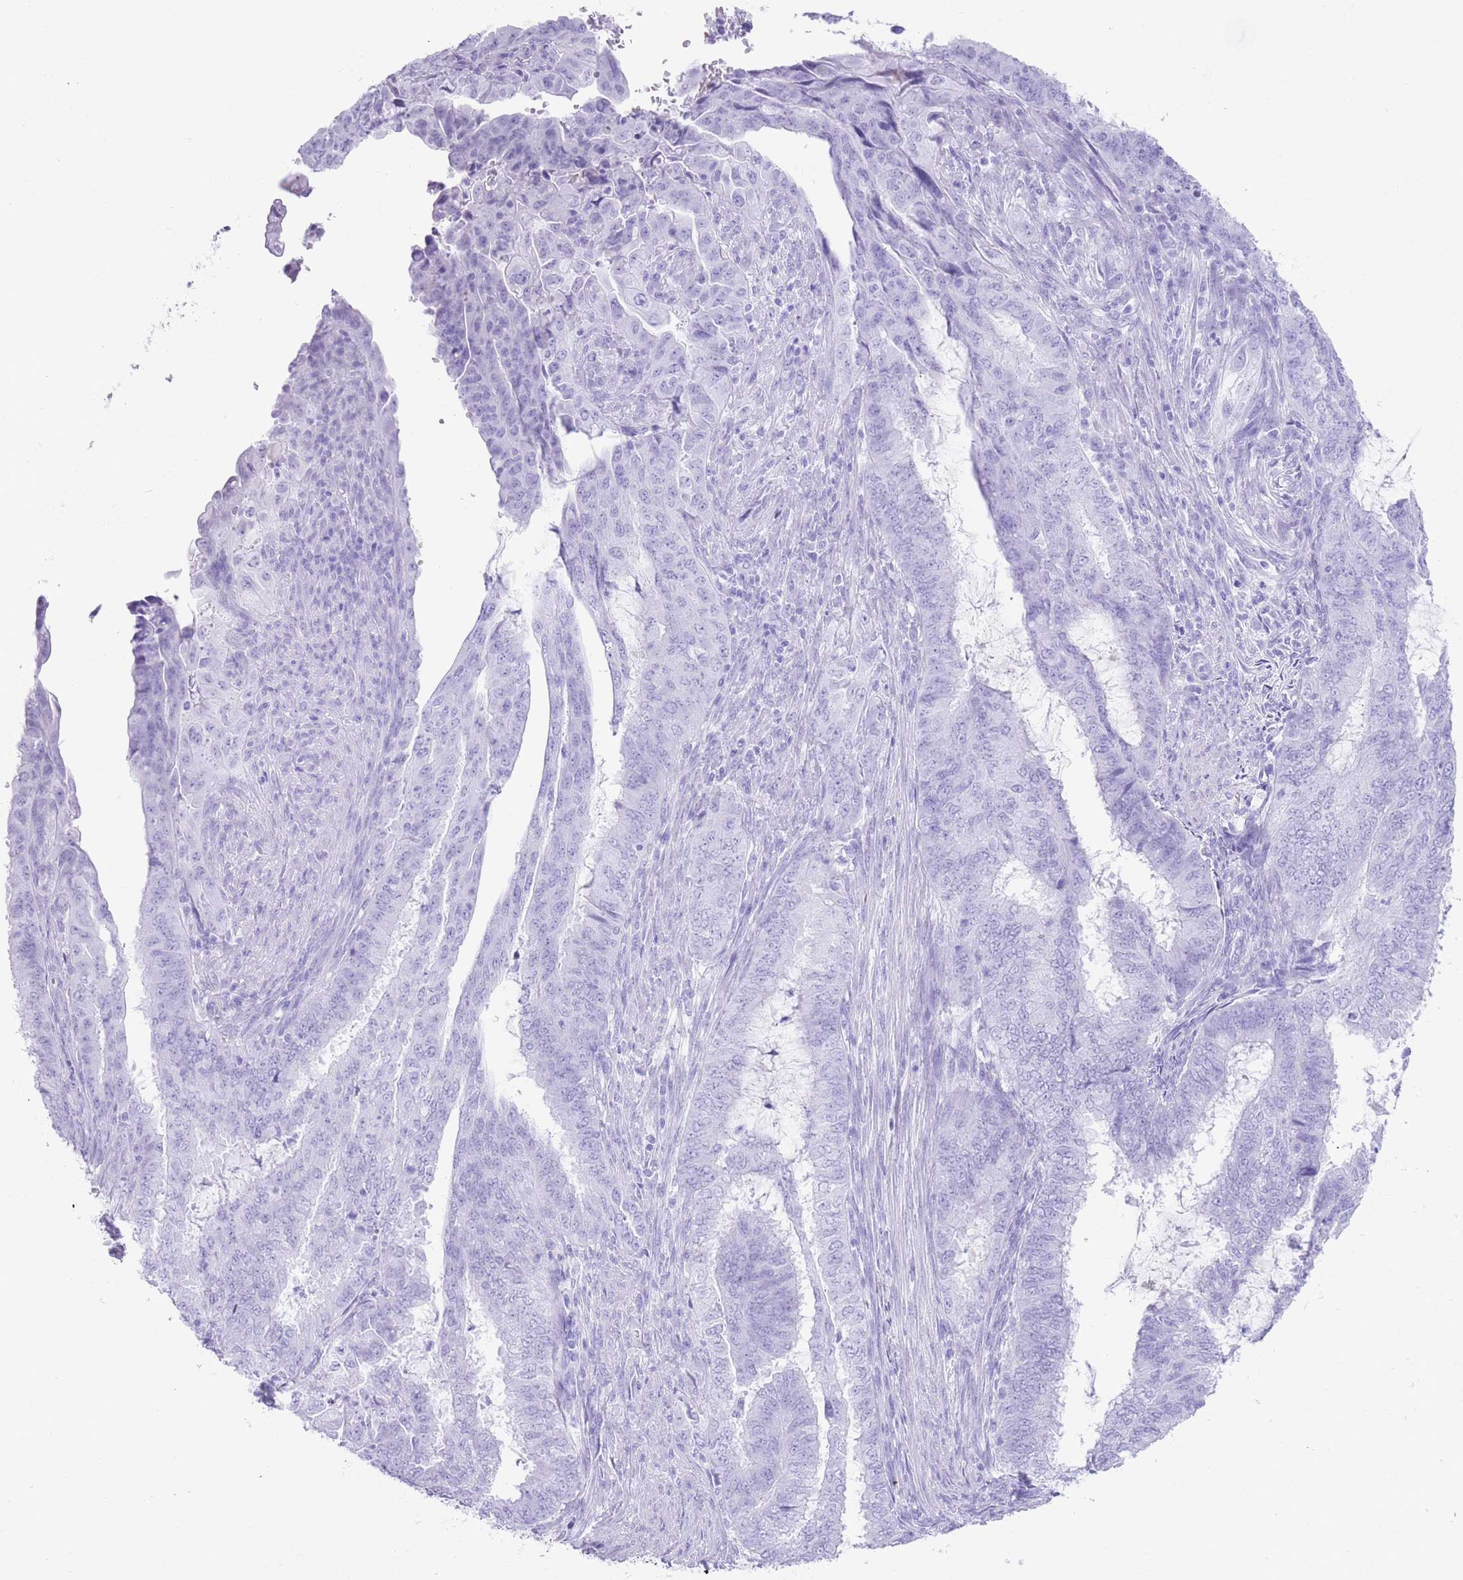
{"staining": {"intensity": "negative", "quantity": "none", "location": "none"}, "tissue": "endometrial cancer", "cell_type": "Tumor cells", "image_type": "cancer", "snomed": [{"axis": "morphology", "description": "Adenocarcinoma, NOS"}, {"axis": "topography", "description": "Endometrium"}], "caption": "This is a micrograph of immunohistochemistry (IHC) staining of endometrial cancer, which shows no staining in tumor cells.", "gene": "ELOA2", "patient": {"sex": "female", "age": 51}}